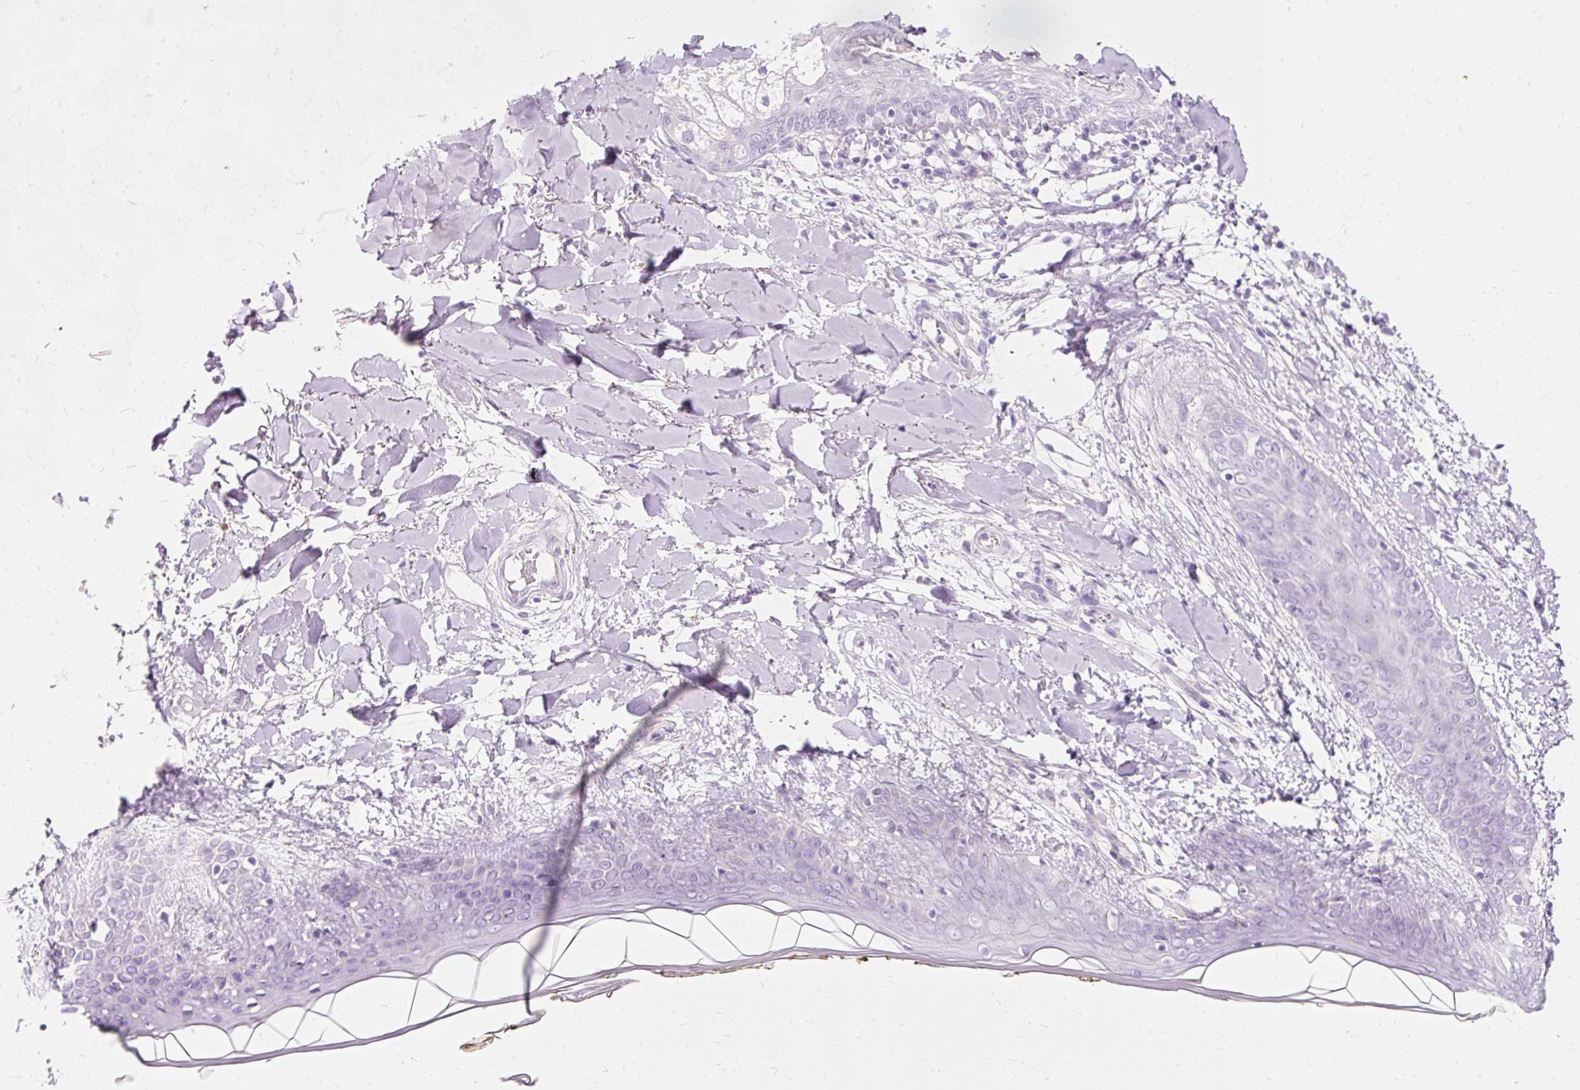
{"staining": {"intensity": "negative", "quantity": "none", "location": "none"}, "tissue": "skin", "cell_type": "Fibroblasts", "image_type": "normal", "snomed": [{"axis": "morphology", "description": "Normal tissue, NOS"}, {"axis": "topography", "description": "Skin"}], "caption": "Fibroblasts show no significant protein staining in benign skin. (DAB IHC, high magnification).", "gene": "CLDN25", "patient": {"sex": "female", "age": 34}}